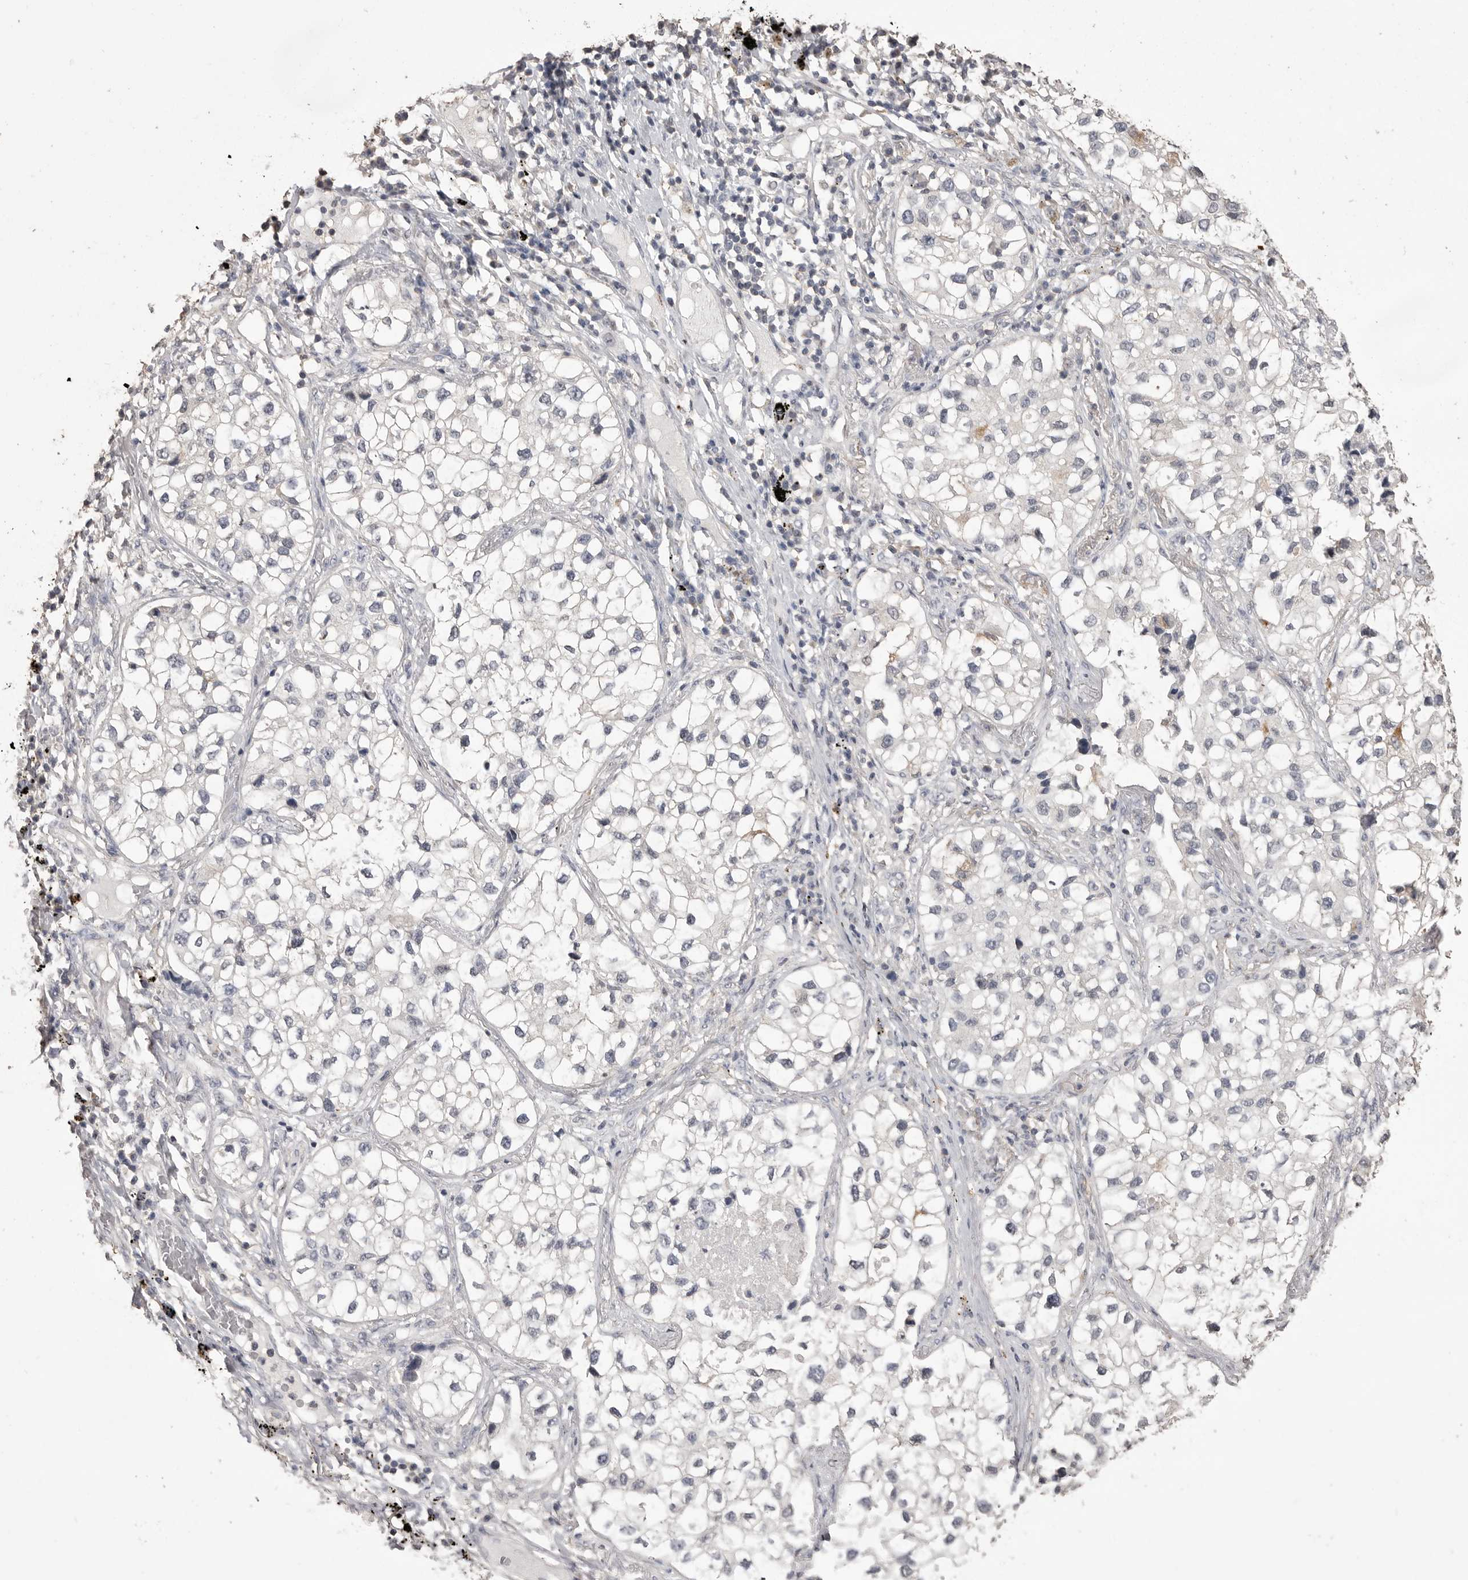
{"staining": {"intensity": "negative", "quantity": "none", "location": "none"}, "tissue": "lung cancer", "cell_type": "Tumor cells", "image_type": "cancer", "snomed": [{"axis": "morphology", "description": "Adenocarcinoma, NOS"}, {"axis": "topography", "description": "Lung"}], "caption": "This is a histopathology image of immunohistochemistry staining of adenocarcinoma (lung), which shows no expression in tumor cells.", "gene": "MMP7", "patient": {"sex": "male", "age": 63}}